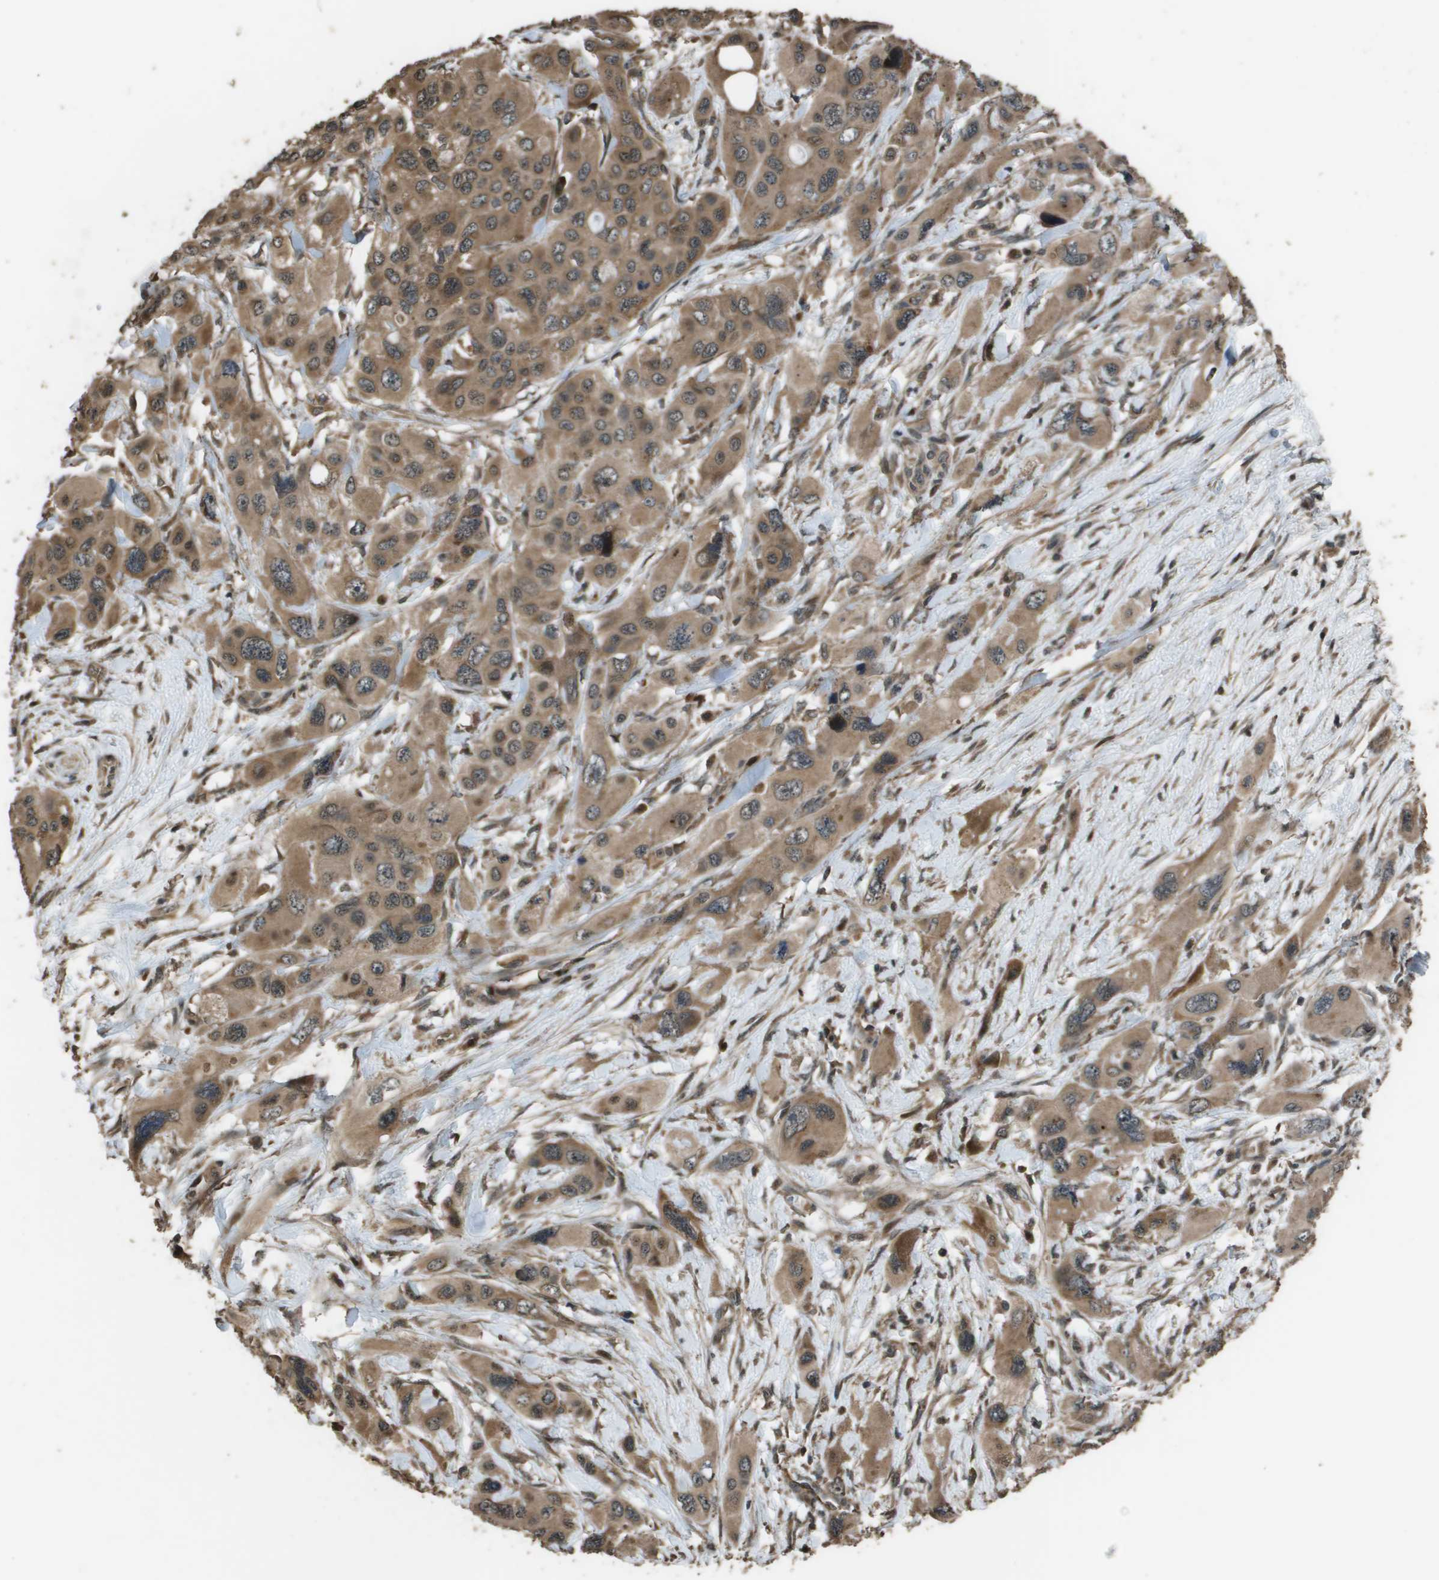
{"staining": {"intensity": "moderate", "quantity": ">75%", "location": "cytoplasmic/membranous"}, "tissue": "pancreatic cancer", "cell_type": "Tumor cells", "image_type": "cancer", "snomed": [{"axis": "morphology", "description": "Adenocarcinoma, NOS"}, {"axis": "topography", "description": "Pancreas"}], "caption": "This is a photomicrograph of immunohistochemistry staining of pancreatic cancer, which shows moderate positivity in the cytoplasmic/membranous of tumor cells.", "gene": "FIG4", "patient": {"sex": "male", "age": 73}}